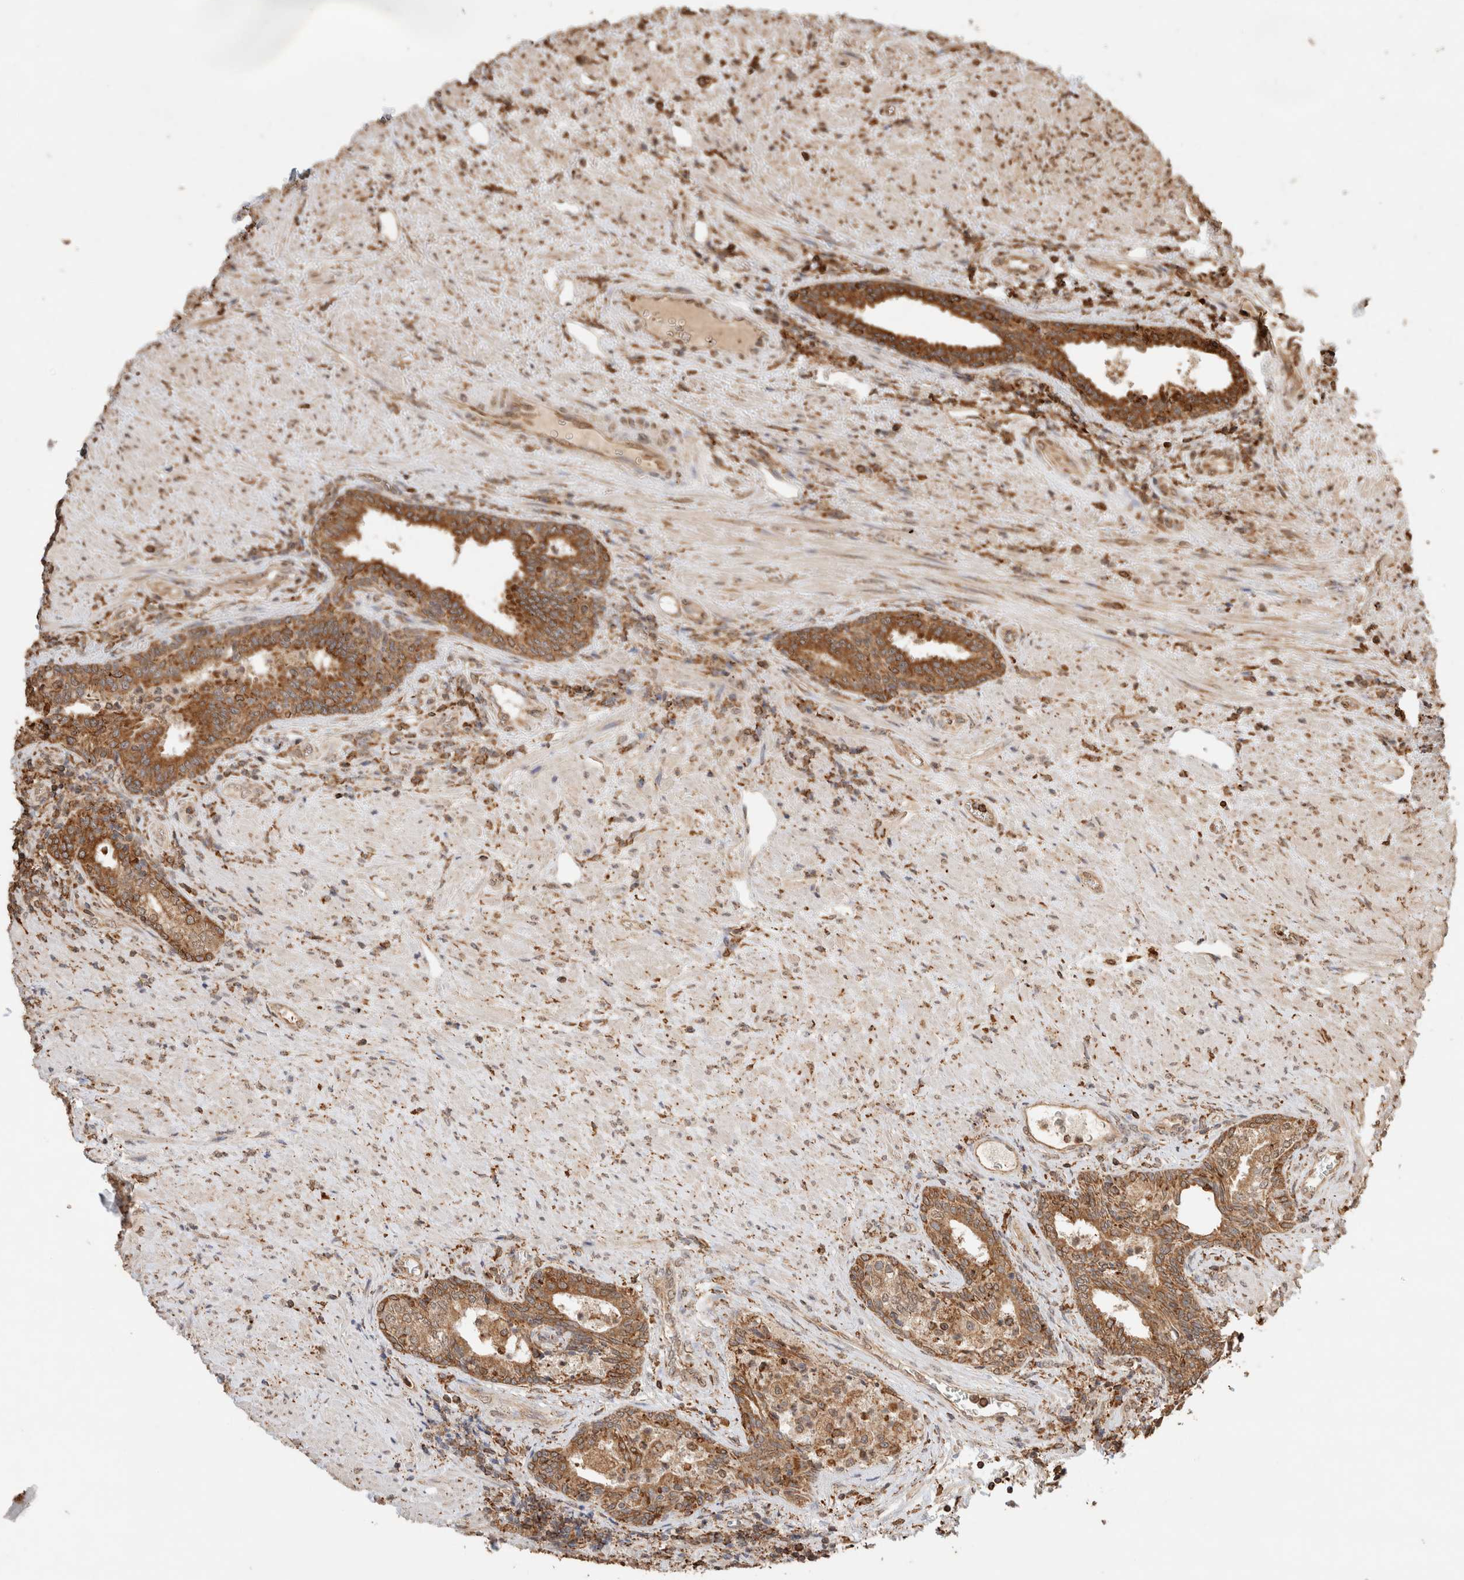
{"staining": {"intensity": "moderate", "quantity": ">75%", "location": "cytoplasmic/membranous"}, "tissue": "prostate", "cell_type": "Glandular cells", "image_type": "normal", "snomed": [{"axis": "morphology", "description": "Normal tissue, NOS"}, {"axis": "topography", "description": "Prostate"}], "caption": "IHC histopathology image of benign prostate: human prostate stained using immunohistochemistry (IHC) shows medium levels of moderate protein expression localized specifically in the cytoplasmic/membranous of glandular cells, appearing as a cytoplasmic/membranous brown color.", "gene": "ERAP1", "patient": {"sex": "male", "age": 76}}